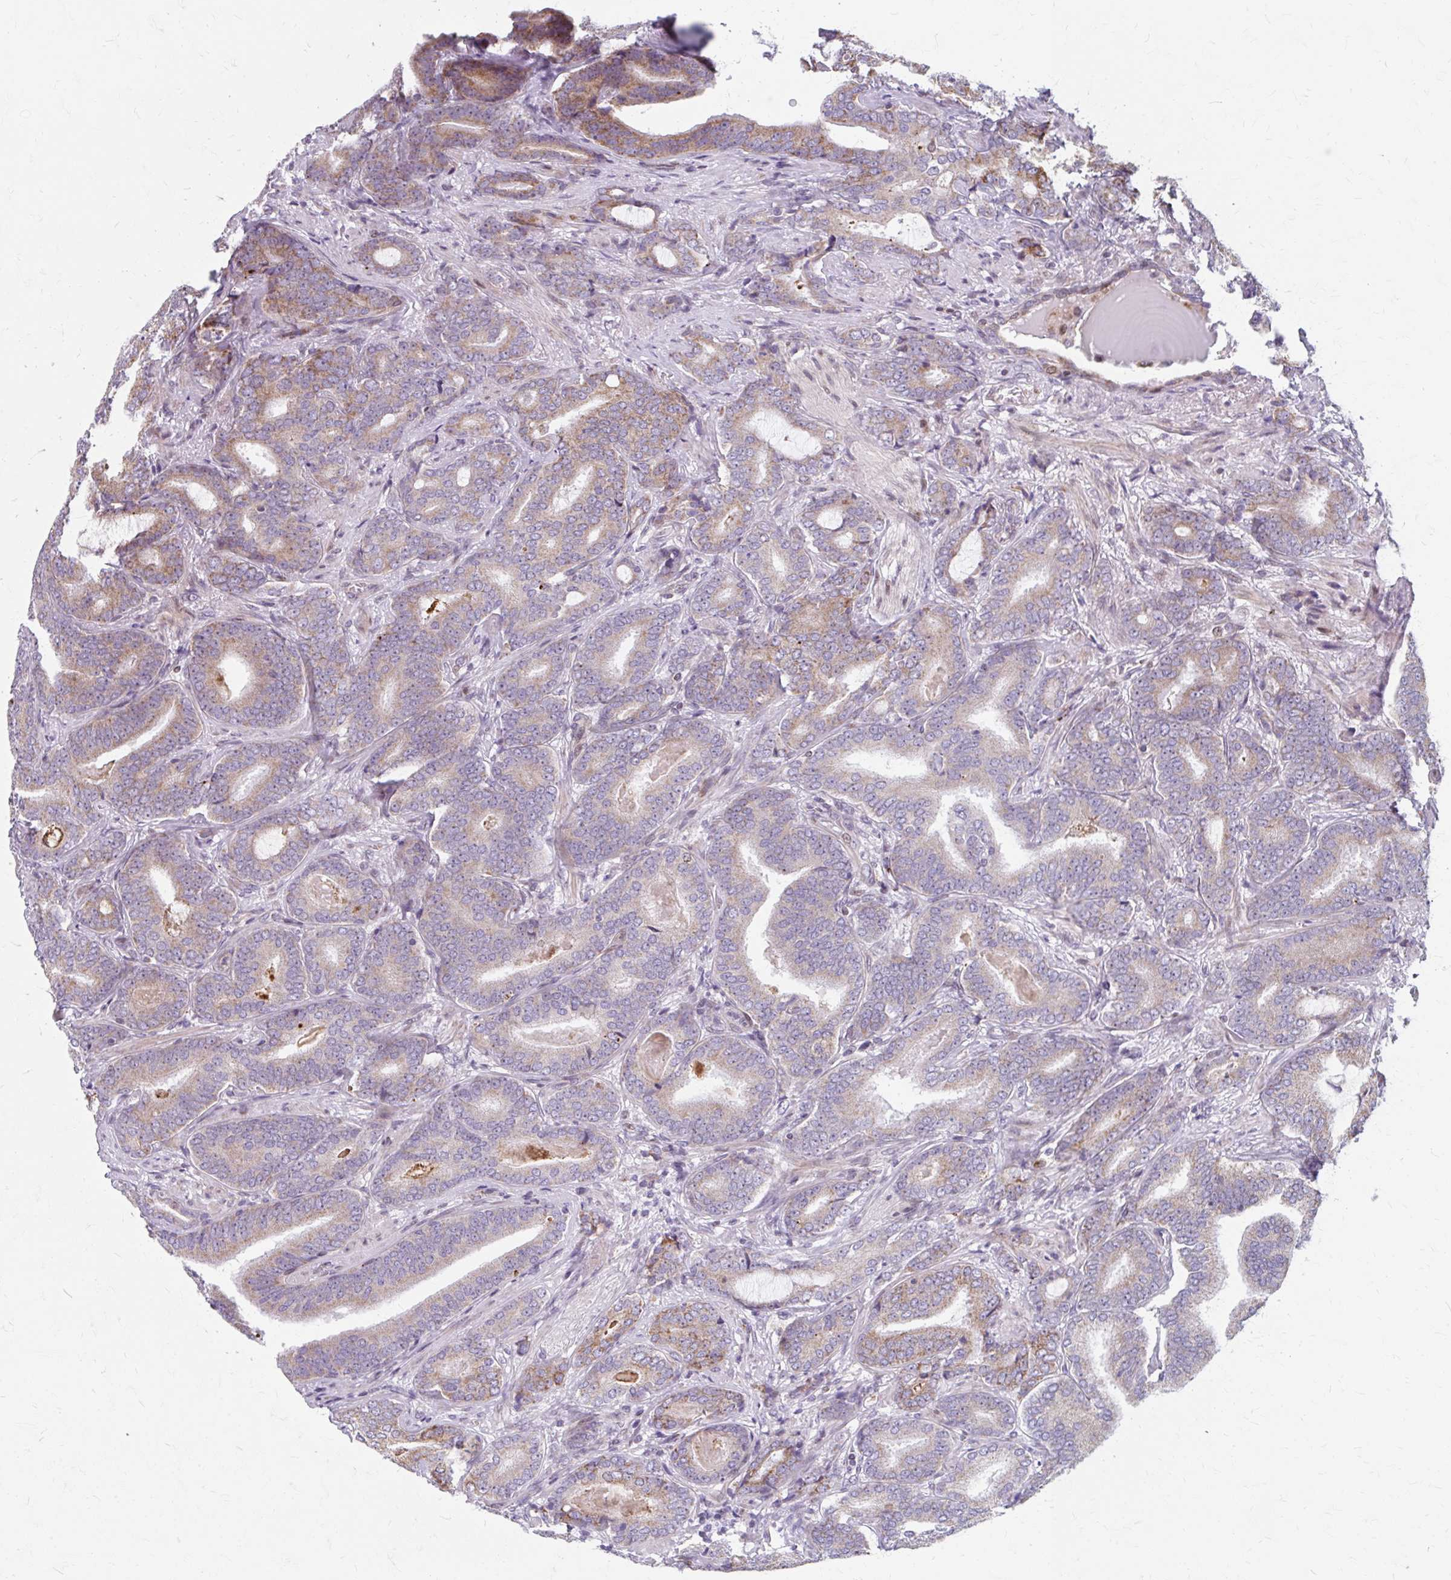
{"staining": {"intensity": "weak", "quantity": "25%-75%", "location": "cytoplasmic/membranous"}, "tissue": "prostate cancer", "cell_type": "Tumor cells", "image_type": "cancer", "snomed": [{"axis": "morphology", "description": "Adenocarcinoma, Low grade"}, {"axis": "topography", "description": "Prostate and seminal vesicle, NOS"}], "caption": "This image demonstrates prostate cancer stained with IHC to label a protein in brown. The cytoplasmic/membranous of tumor cells show weak positivity for the protein. Nuclei are counter-stained blue.", "gene": "BEAN1", "patient": {"sex": "male", "age": 61}}